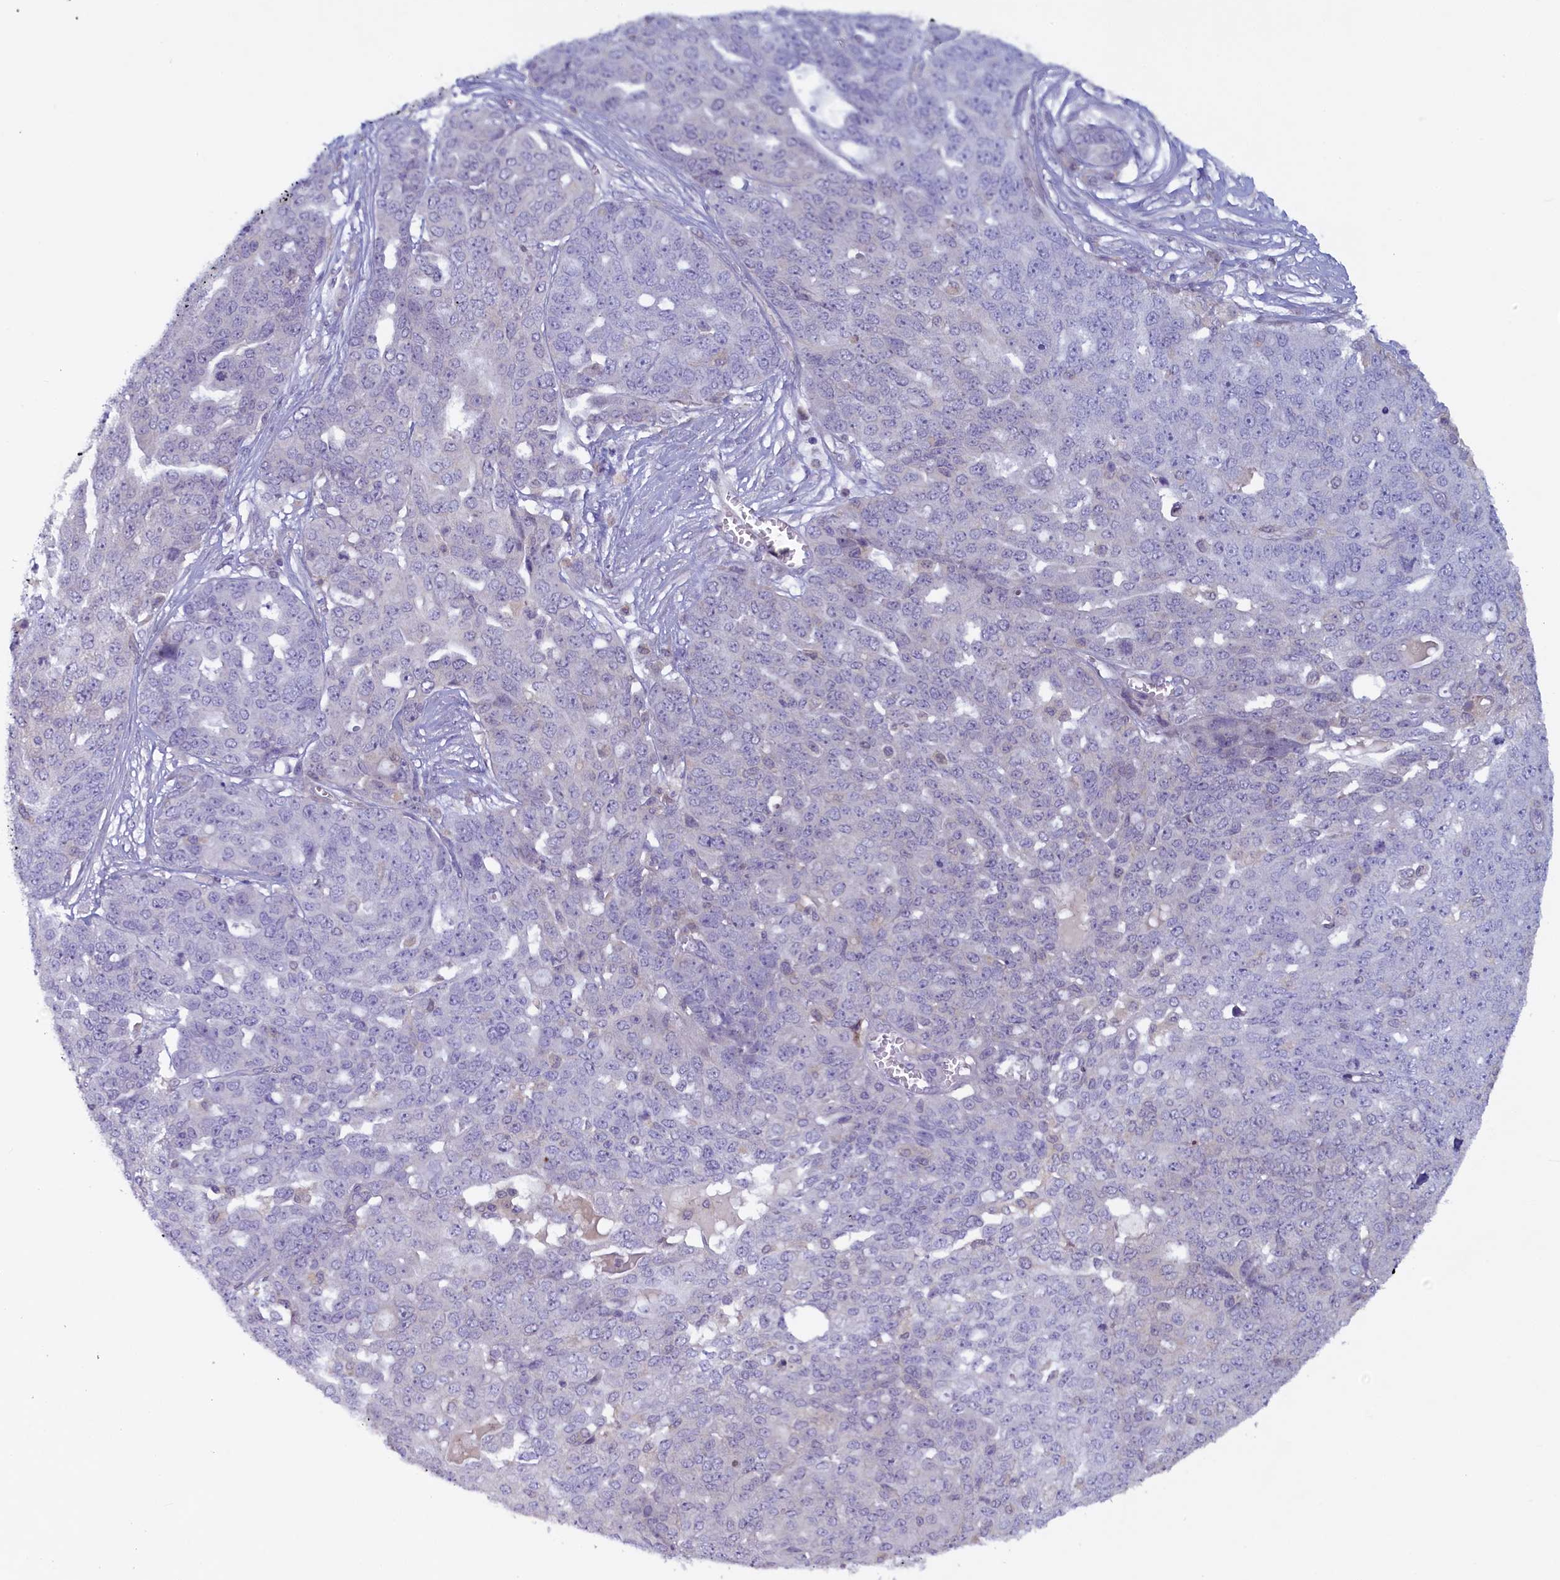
{"staining": {"intensity": "negative", "quantity": "none", "location": "none"}, "tissue": "ovarian cancer", "cell_type": "Tumor cells", "image_type": "cancer", "snomed": [{"axis": "morphology", "description": "Cystadenocarcinoma, serous, NOS"}, {"axis": "topography", "description": "Soft tissue"}, {"axis": "topography", "description": "Ovary"}], "caption": "Tumor cells are negative for protein expression in human ovarian cancer.", "gene": "NUBP1", "patient": {"sex": "female", "age": 57}}